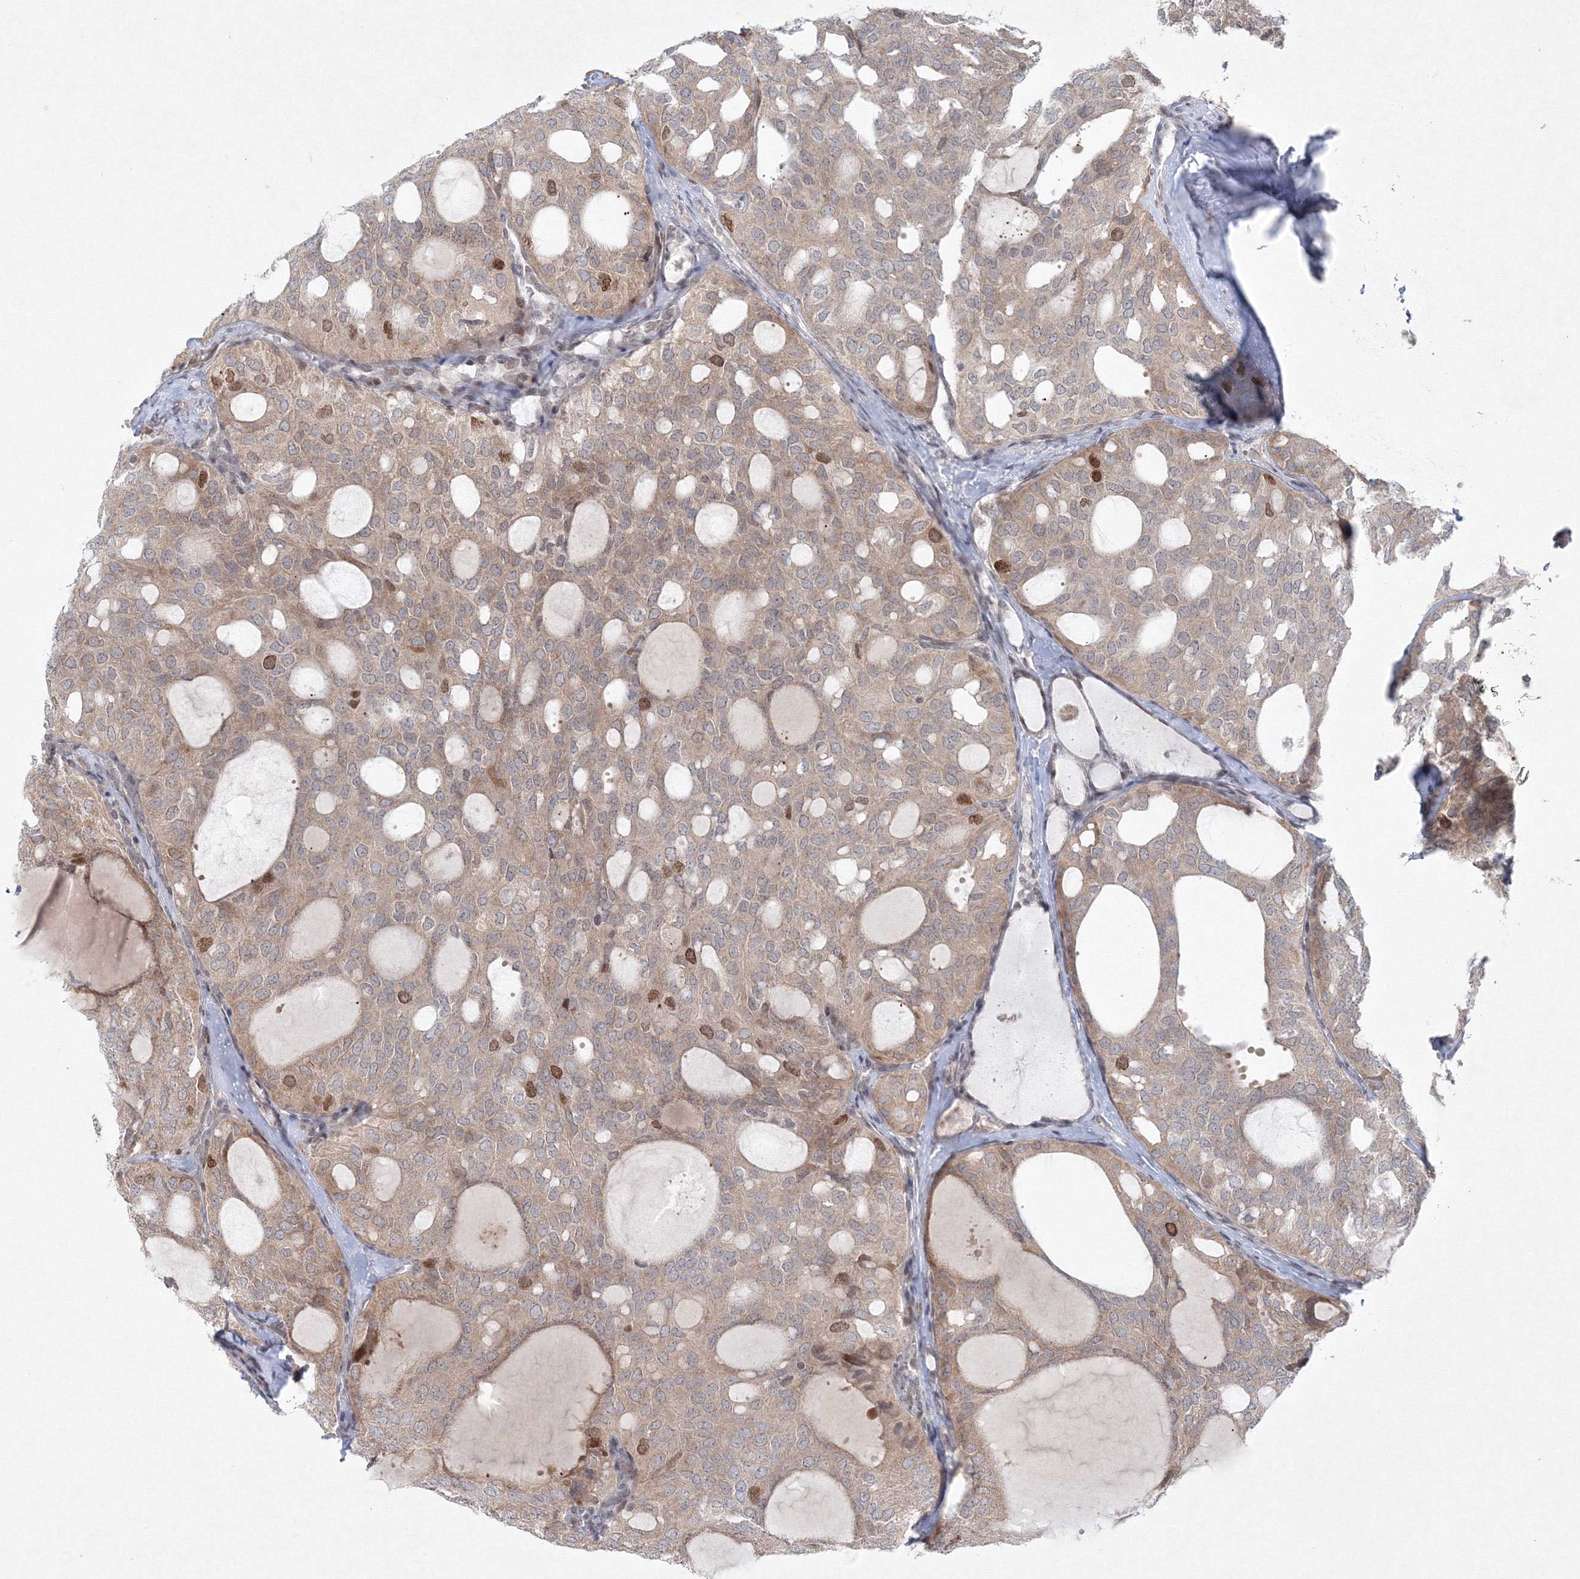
{"staining": {"intensity": "moderate", "quantity": "<25%", "location": "cytoplasmic/membranous,nuclear"}, "tissue": "thyroid cancer", "cell_type": "Tumor cells", "image_type": "cancer", "snomed": [{"axis": "morphology", "description": "Follicular adenoma carcinoma, NOS"}, {"axis": "topography", "description": "Thyroid gland"}], "caption": "This micrograph exhibits IHC staining of thyroid cancer, with low moderate cytoplasmic/membranous and nuclear staining in approximately <25% of tumor cells.", "gene": "KIF4A", "patient": {"sex": "male", "age": 75}}